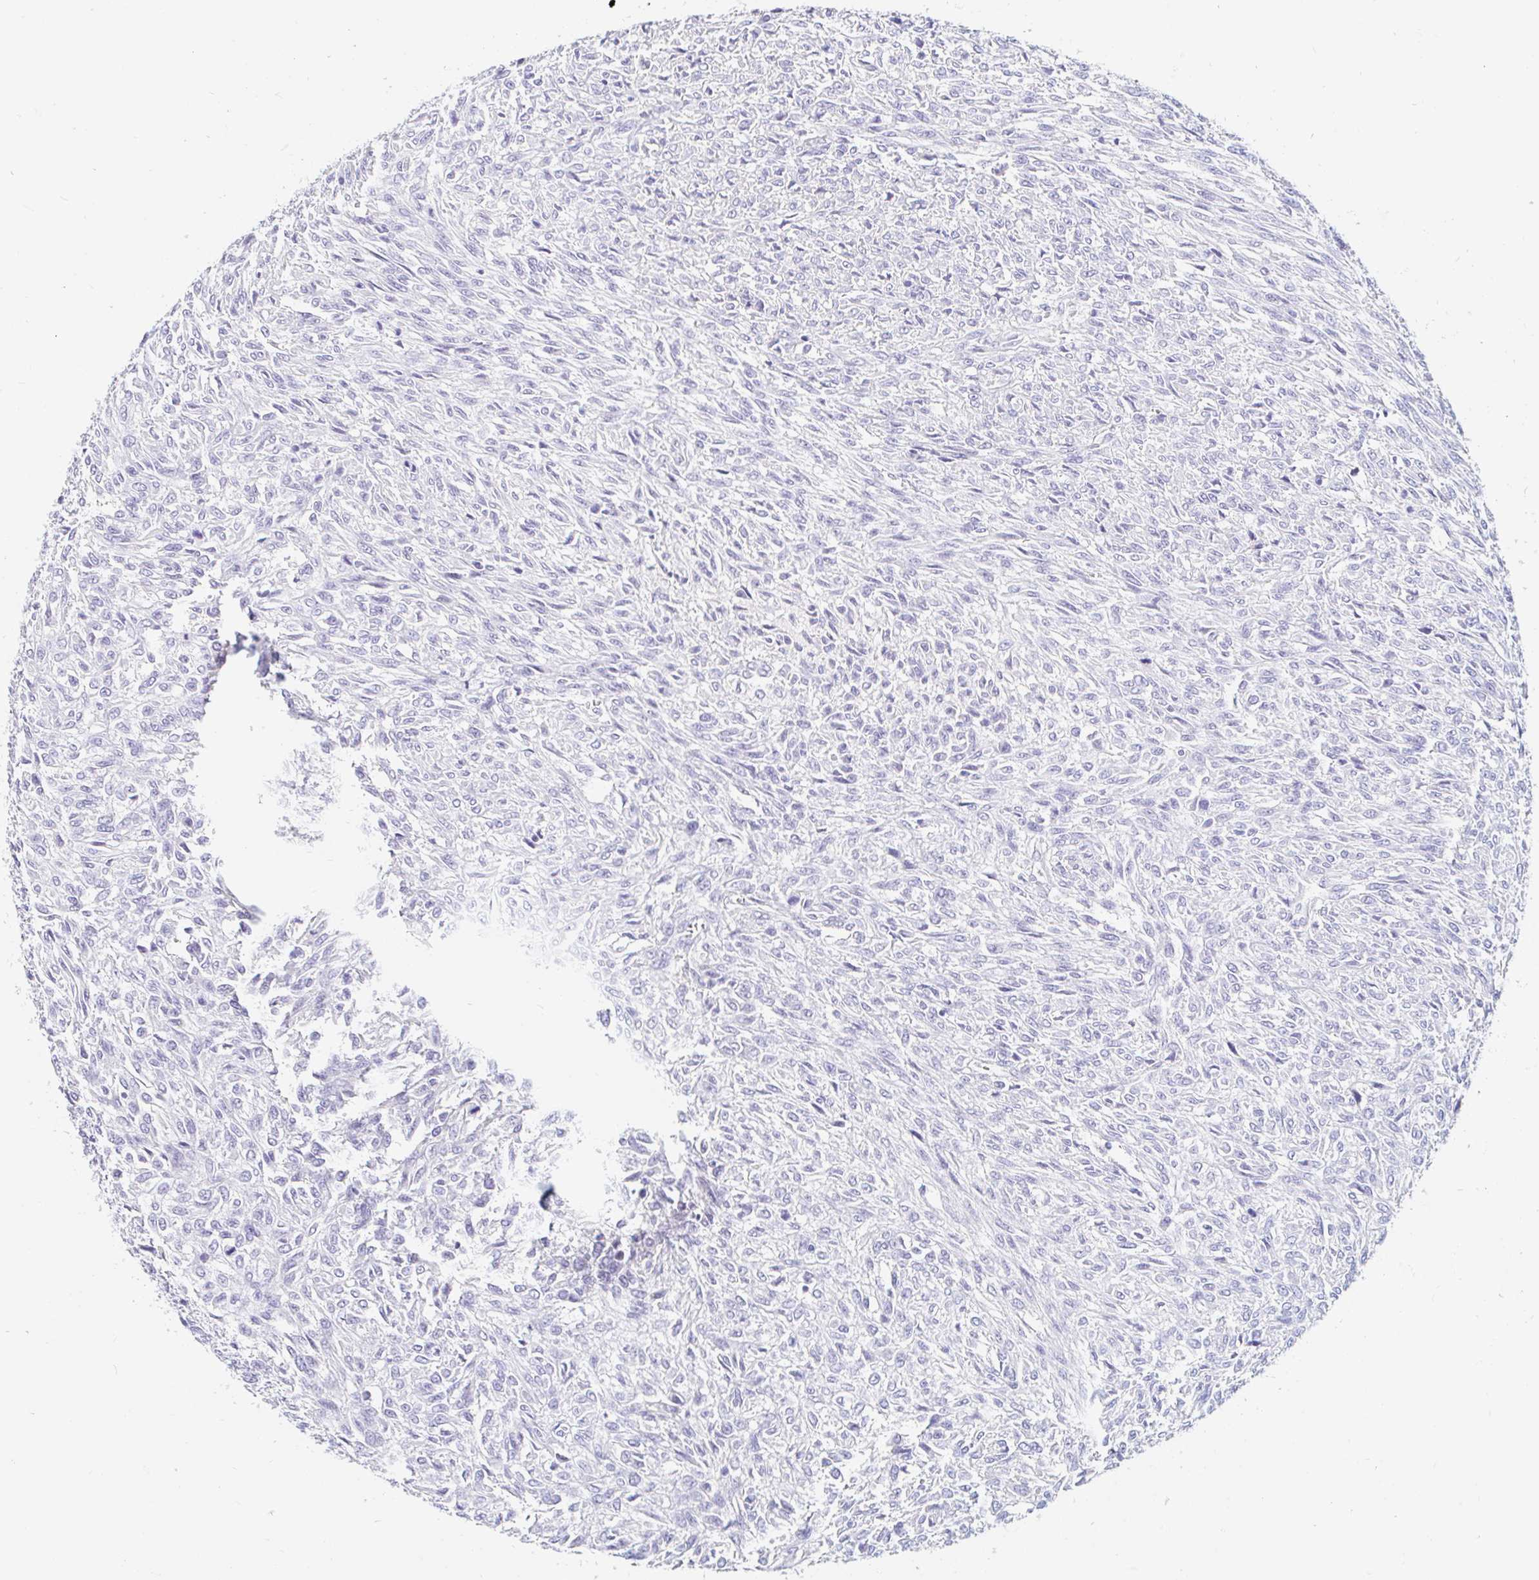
{"staining": {"intensity": "negative", "quantity": "none", "location": "none"}, "tissue": "renal cancer", "cell_type": "Tumor cells", "image_type": "cancer", "snomed": [{"axis": "morphology", "description": "Adenocarcinoma, NOS"}, {"axis": "topography", "description": "Kidney"}], "caption": "Tumor cells are negative for protein expression in human renal cancer. The staining was performed using DAB to visualize the protein expression in brown, while the nuclei were stained in blue with hematoxylin (Magnification: 20x).", "gene": "TEX44", "patient": {"sex": "male", "age": 58}}